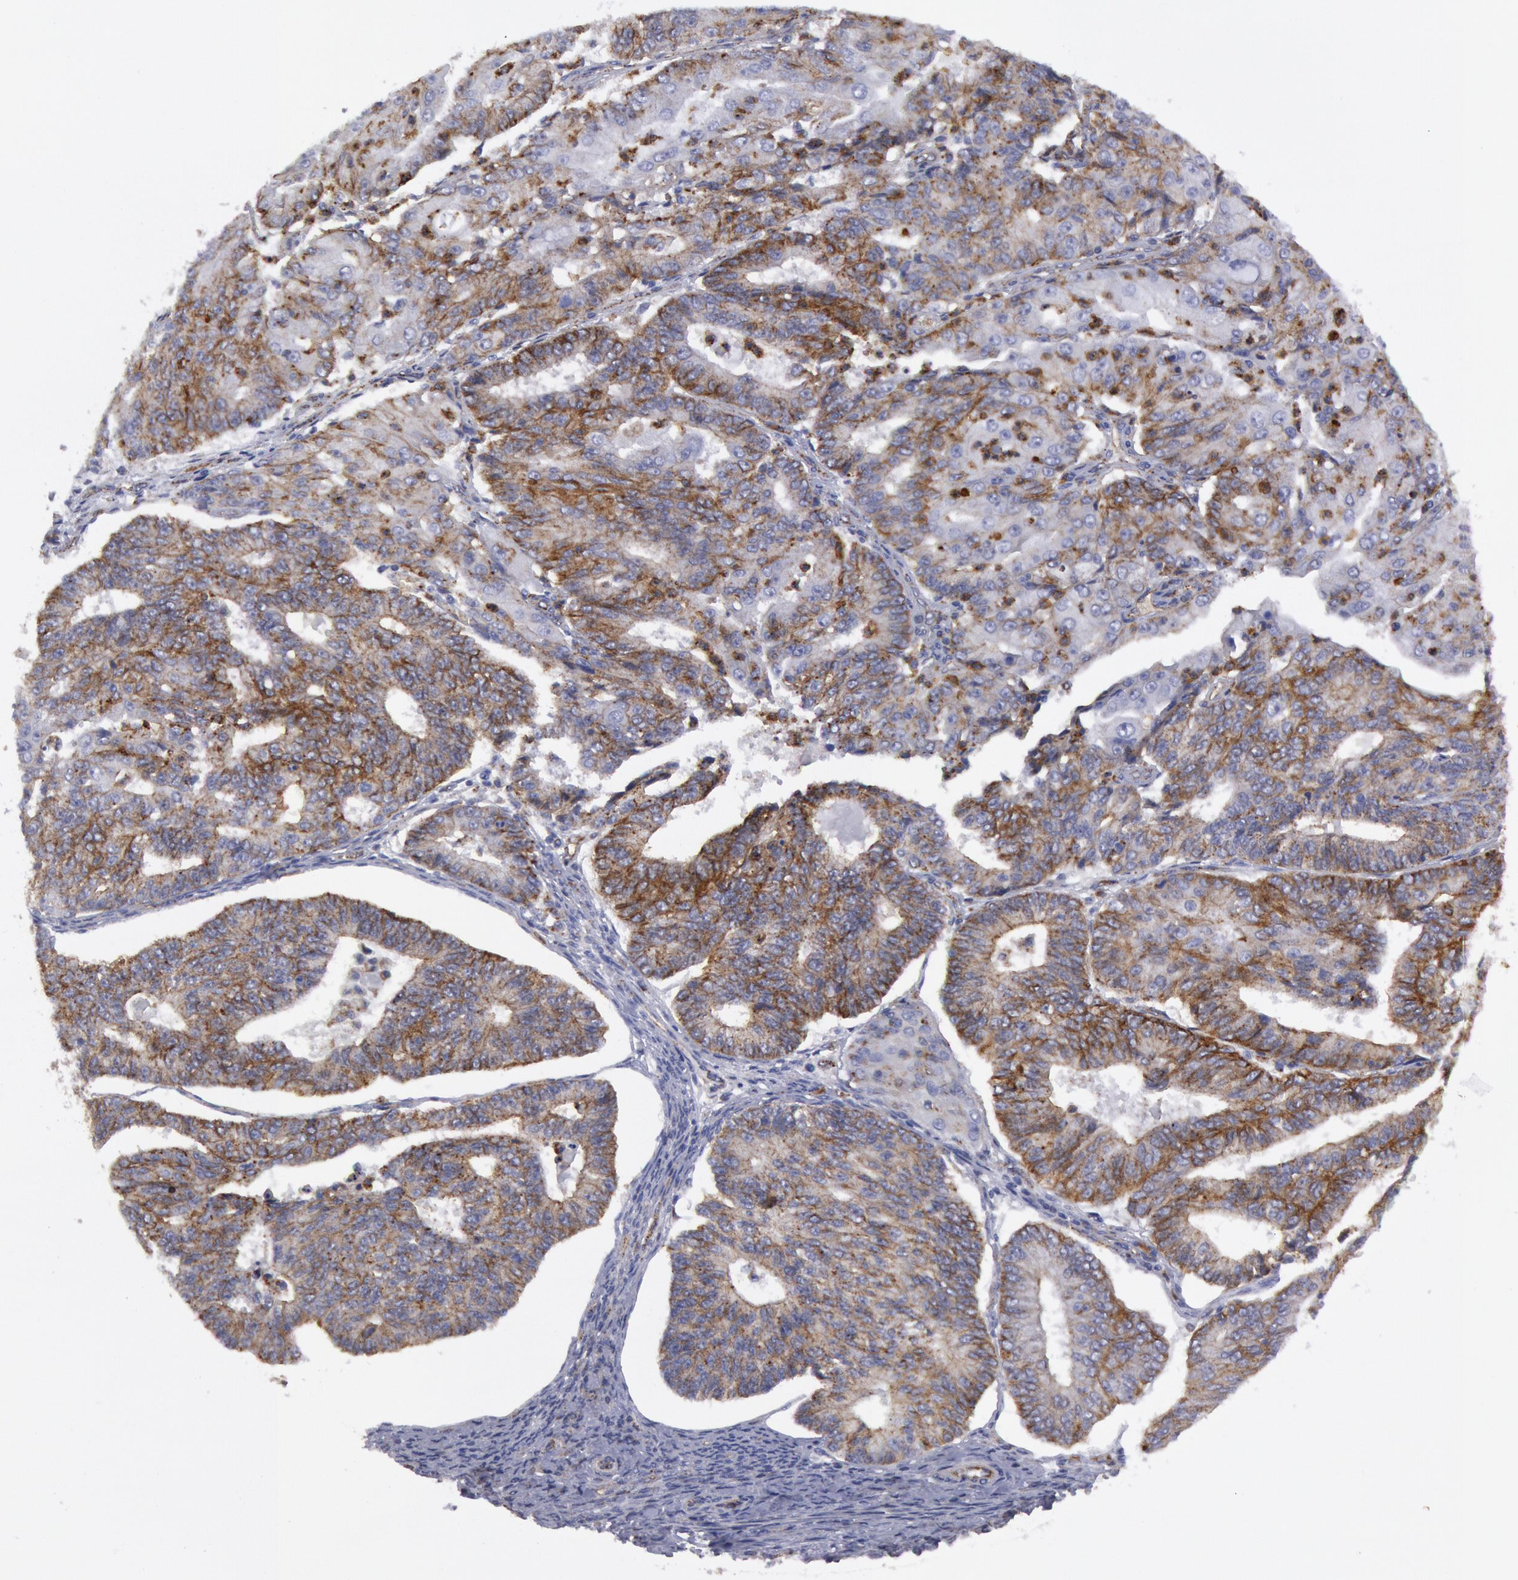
{"staining": {"intensity": "weak", "quantity": ">75%", "location": "cytoplasmic/membranous"}, "tissue": "endometrial cancer", "cell_type": "Tumor cells", "image_type": "cancer", "snomed": [{"axis": "morphology", "description": "Adenocarcinoma, NOS"}, {"axis": "topography", "description": "Endometrium"}], "caption": "IHC micrograph of endometrial adenocarcinoma stained for a protein (brown), which displays low levels of weak cytoplasmic/membranous expression in approximately >75% of tumor cells.", "gene": "FLOT1", "patient": {"sex": "female", "age": 56}}